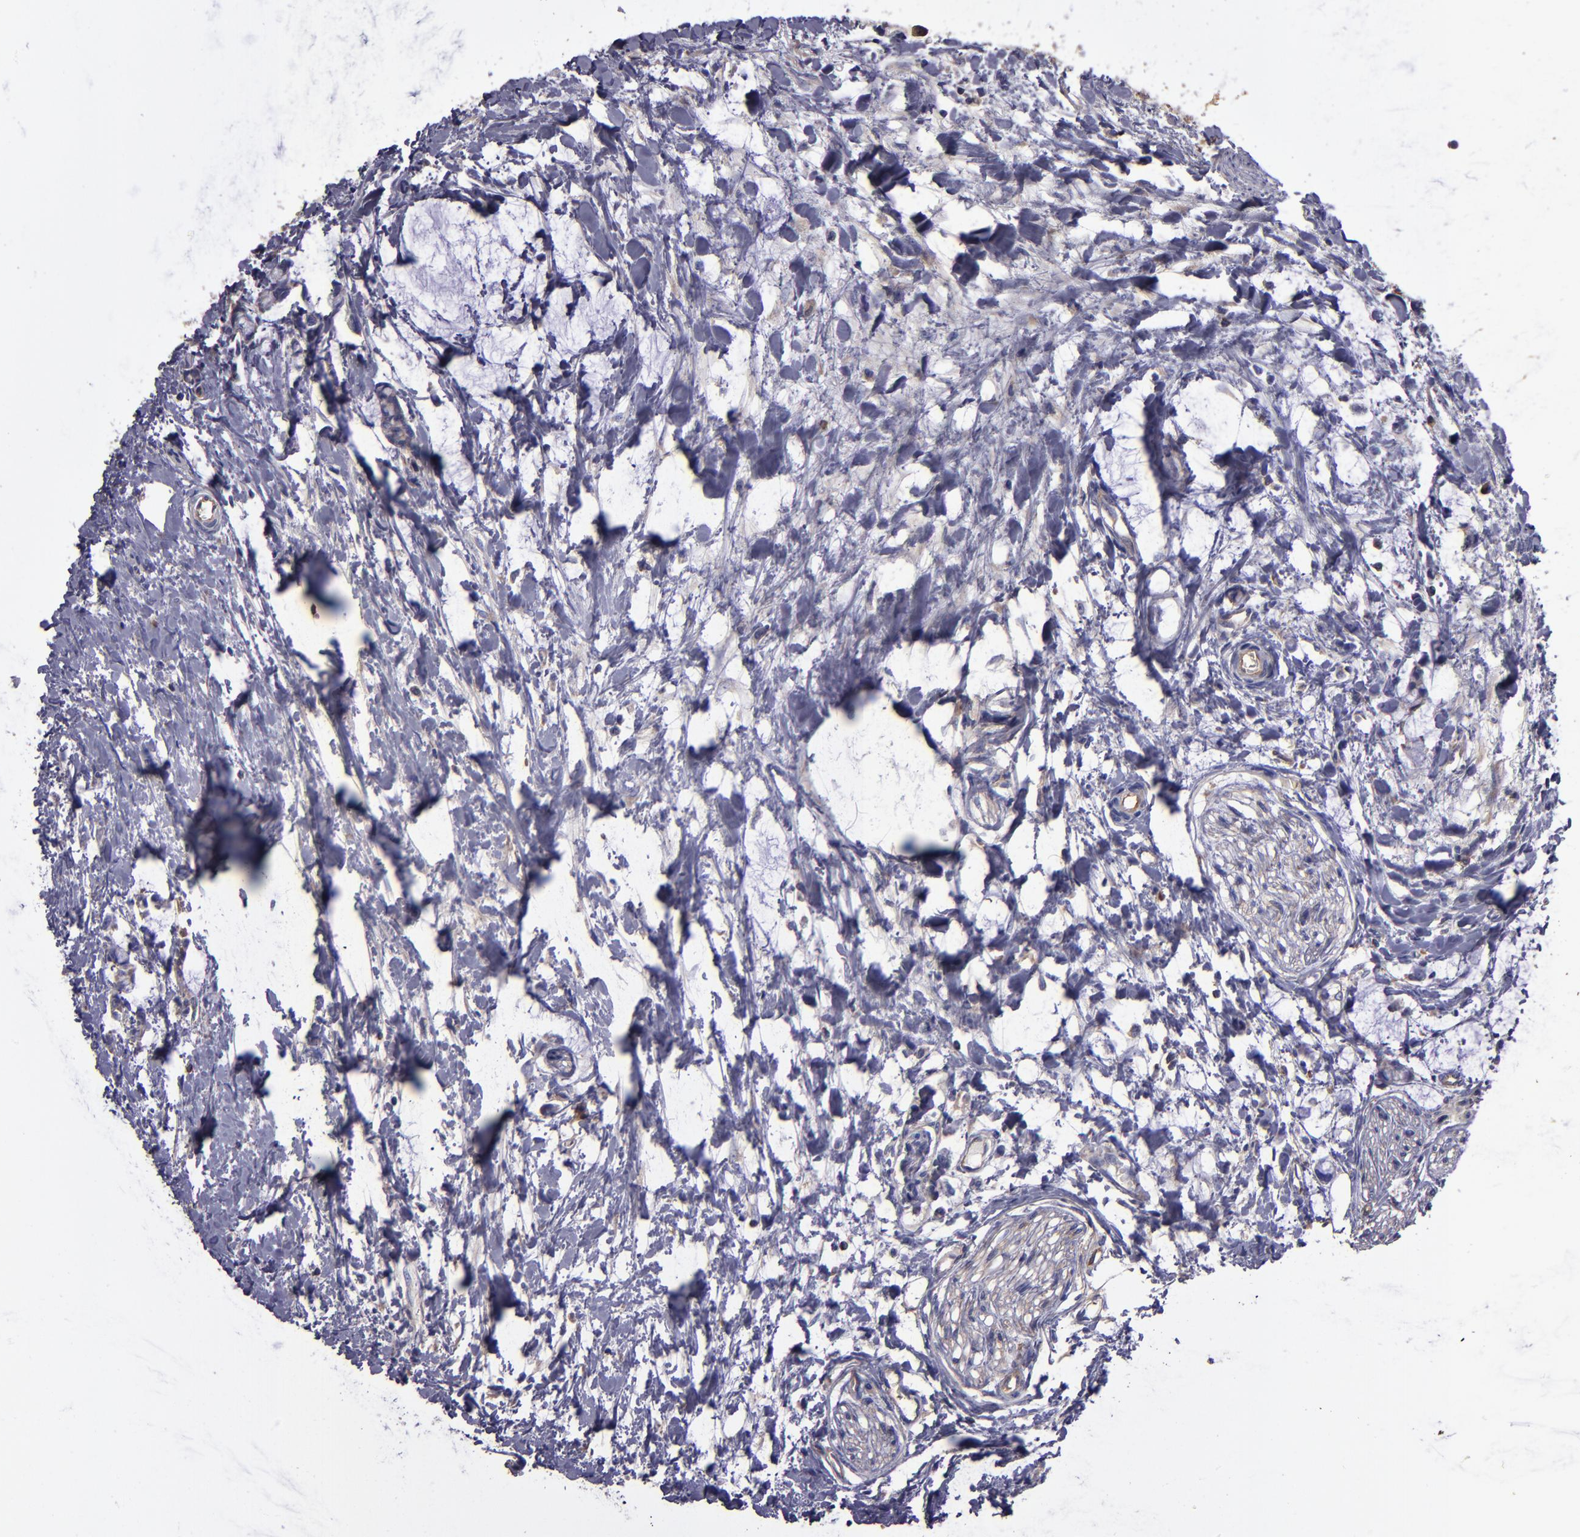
{"staining": {"intensity": "weak", "quantity": "25%-75%", "location": "cytoplasmic/membranous"}, "tissue": "colorectal cancer", "cell_type": "Tumor cells", "image_type": "cancer", "snomed": [{"axis": "morphology", "description": "Normal tissue, NOS"}, {"axis": "morphology", "description": "Adenocarcinoma, NOS"}, {"axis": "topography", "description": "Colon"}, {"axis": "topography", "description": "Peripheral nerve tissue"}], "caption": "This micrograph reveals colorectal cancer (adenocarcinoma) stained with immunohistochemistry (IHC) to label a protein in brown. The cytoplasmic/membranous of tumor cells show weak positivity for the protein. Nuclei are counter-stained blue.", "gene": "CARS1", "patient": {"sex": "male", "age": 14}}